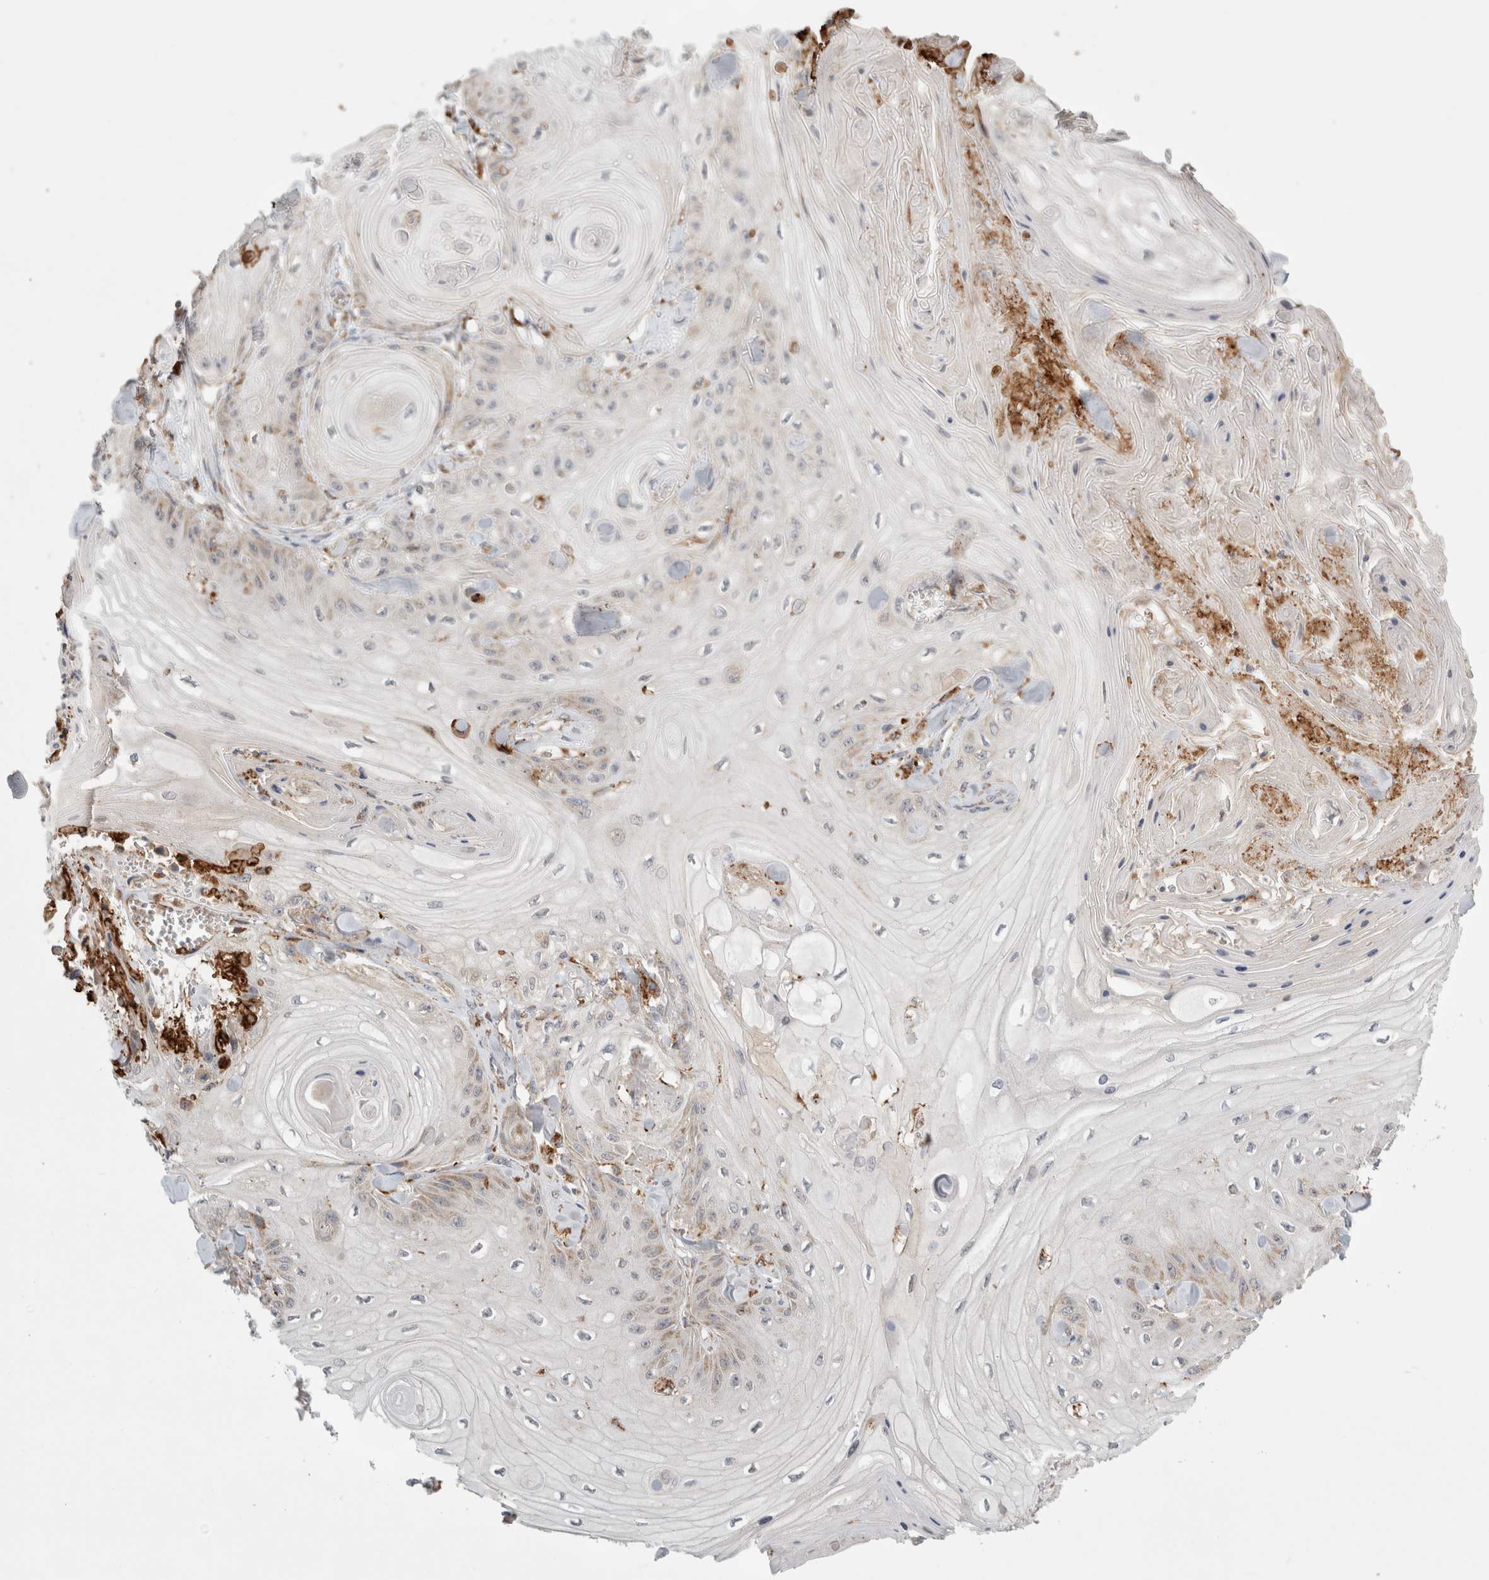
{"staining": {"intensity": "negative", "quantity": "none", "location": "none"}, "tissue": "skin cancer", "cell_type": "Tumor cells", "image_type": "cancer", "snomed": [{"axis": "morphology", "description": "Squamous cell carcinoma, NOS"}, {"axis": "topography", "description": "Skin"}], "caption": "Tumor cells are negative for brown protein staining in skin squamous cell carcinoma.", "gene": "HROB", "patient": {"sex": "male", "age": 74}}